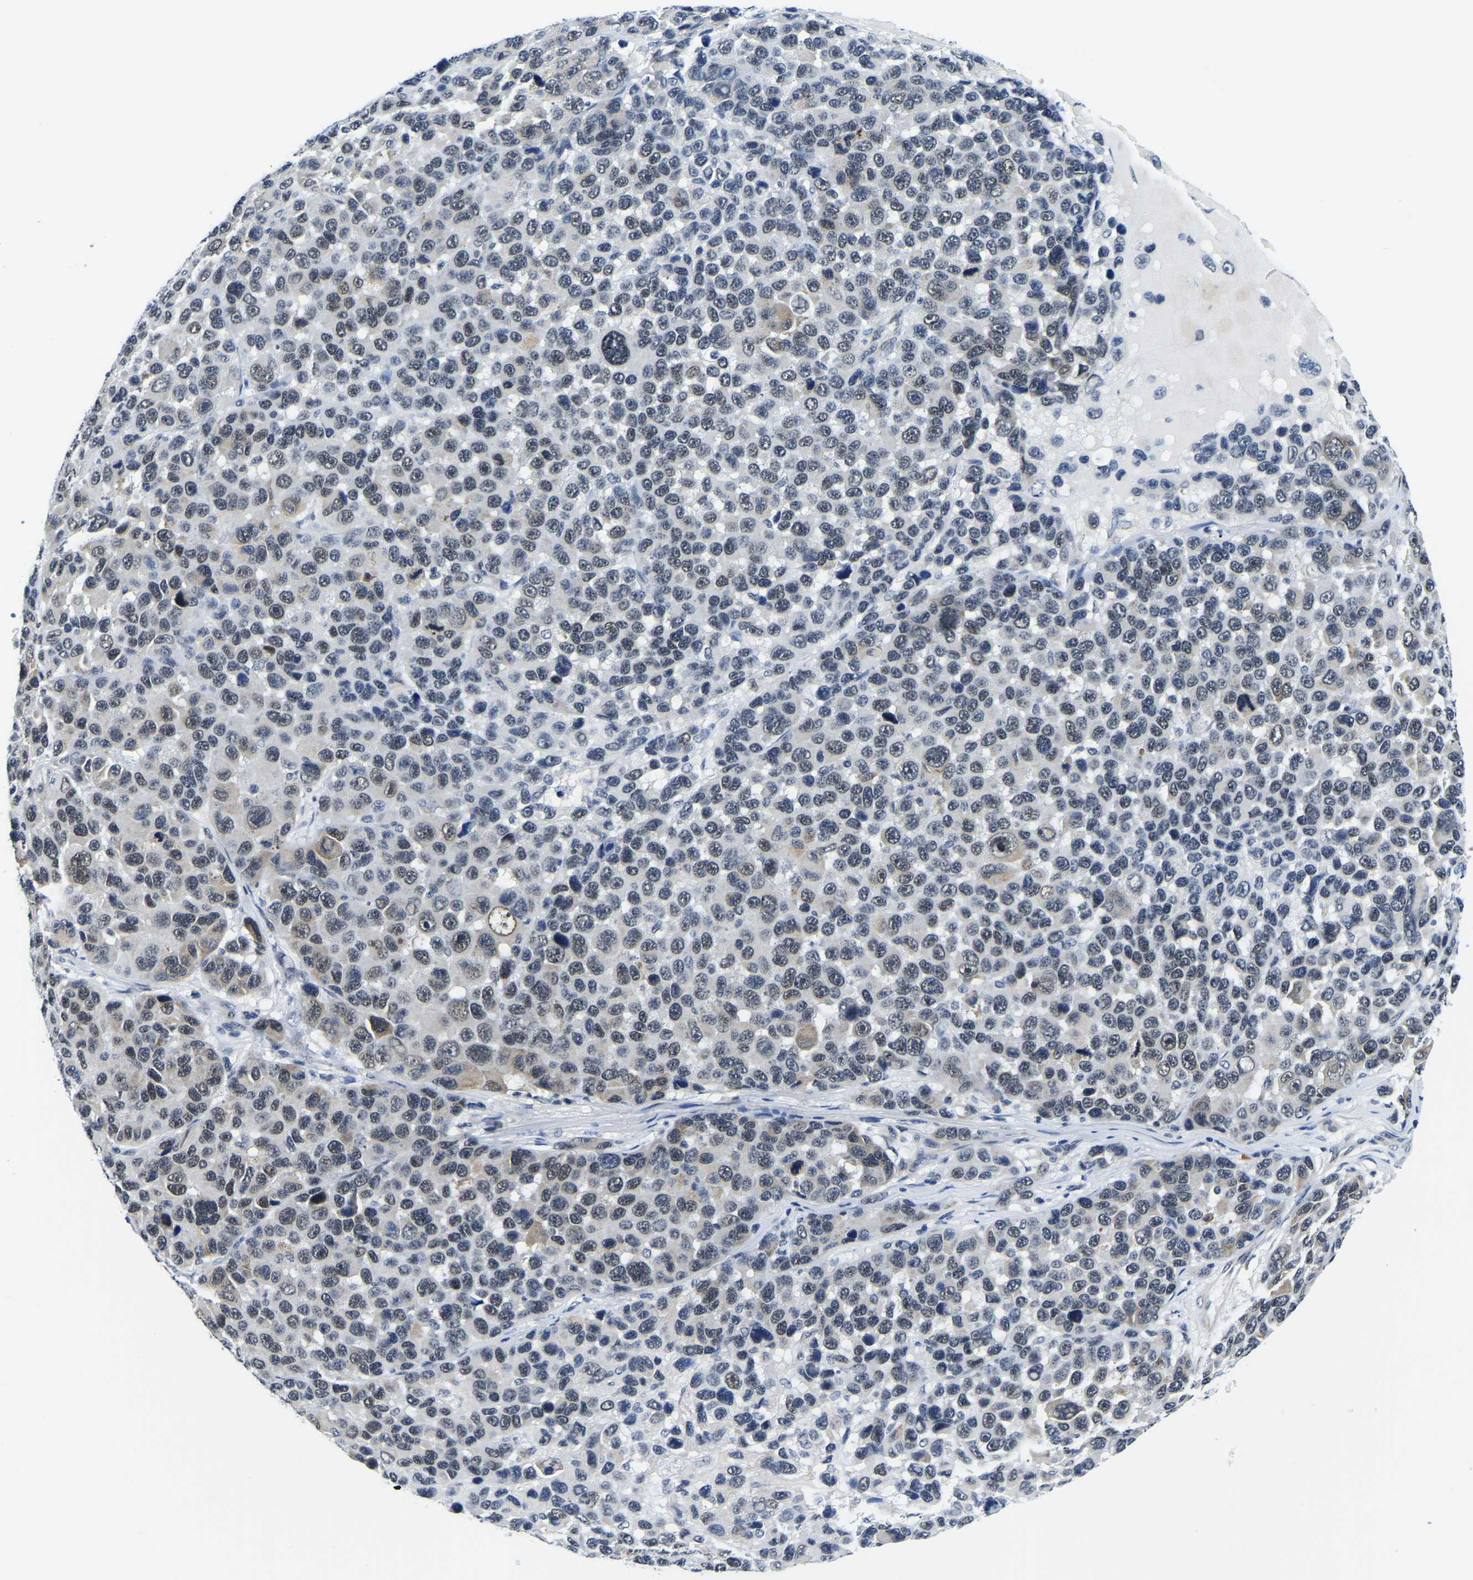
{"staining": {"intensity": "moderate", "quantity": "25%-75%", "location": "nuclear"}, "tissue": "melanoma", "cell_type": "Tumor cells", "image_type": "cancer", "snomed": [{"axis": "morphology", "description": "Malignant melanoma, NOS"}, {"axis": "topography", "description": "Skin"}], "caption": "High-magnification brightfield microscopy of melanoma stained with DAB (3,3'-diaminobenzidine) (brown) and counterstained with hematoxylin (blue). tumor cells exhibit moderate nuclear staining is appreciated in approximately25%-75% of cells. The staining is performed using DAB brown chromogen to label protein expression. The nuclei are counter-stained blue using hematoxylin.", "gene": "POLDIP3", "patient": {"sex": "male", "age": 53}}